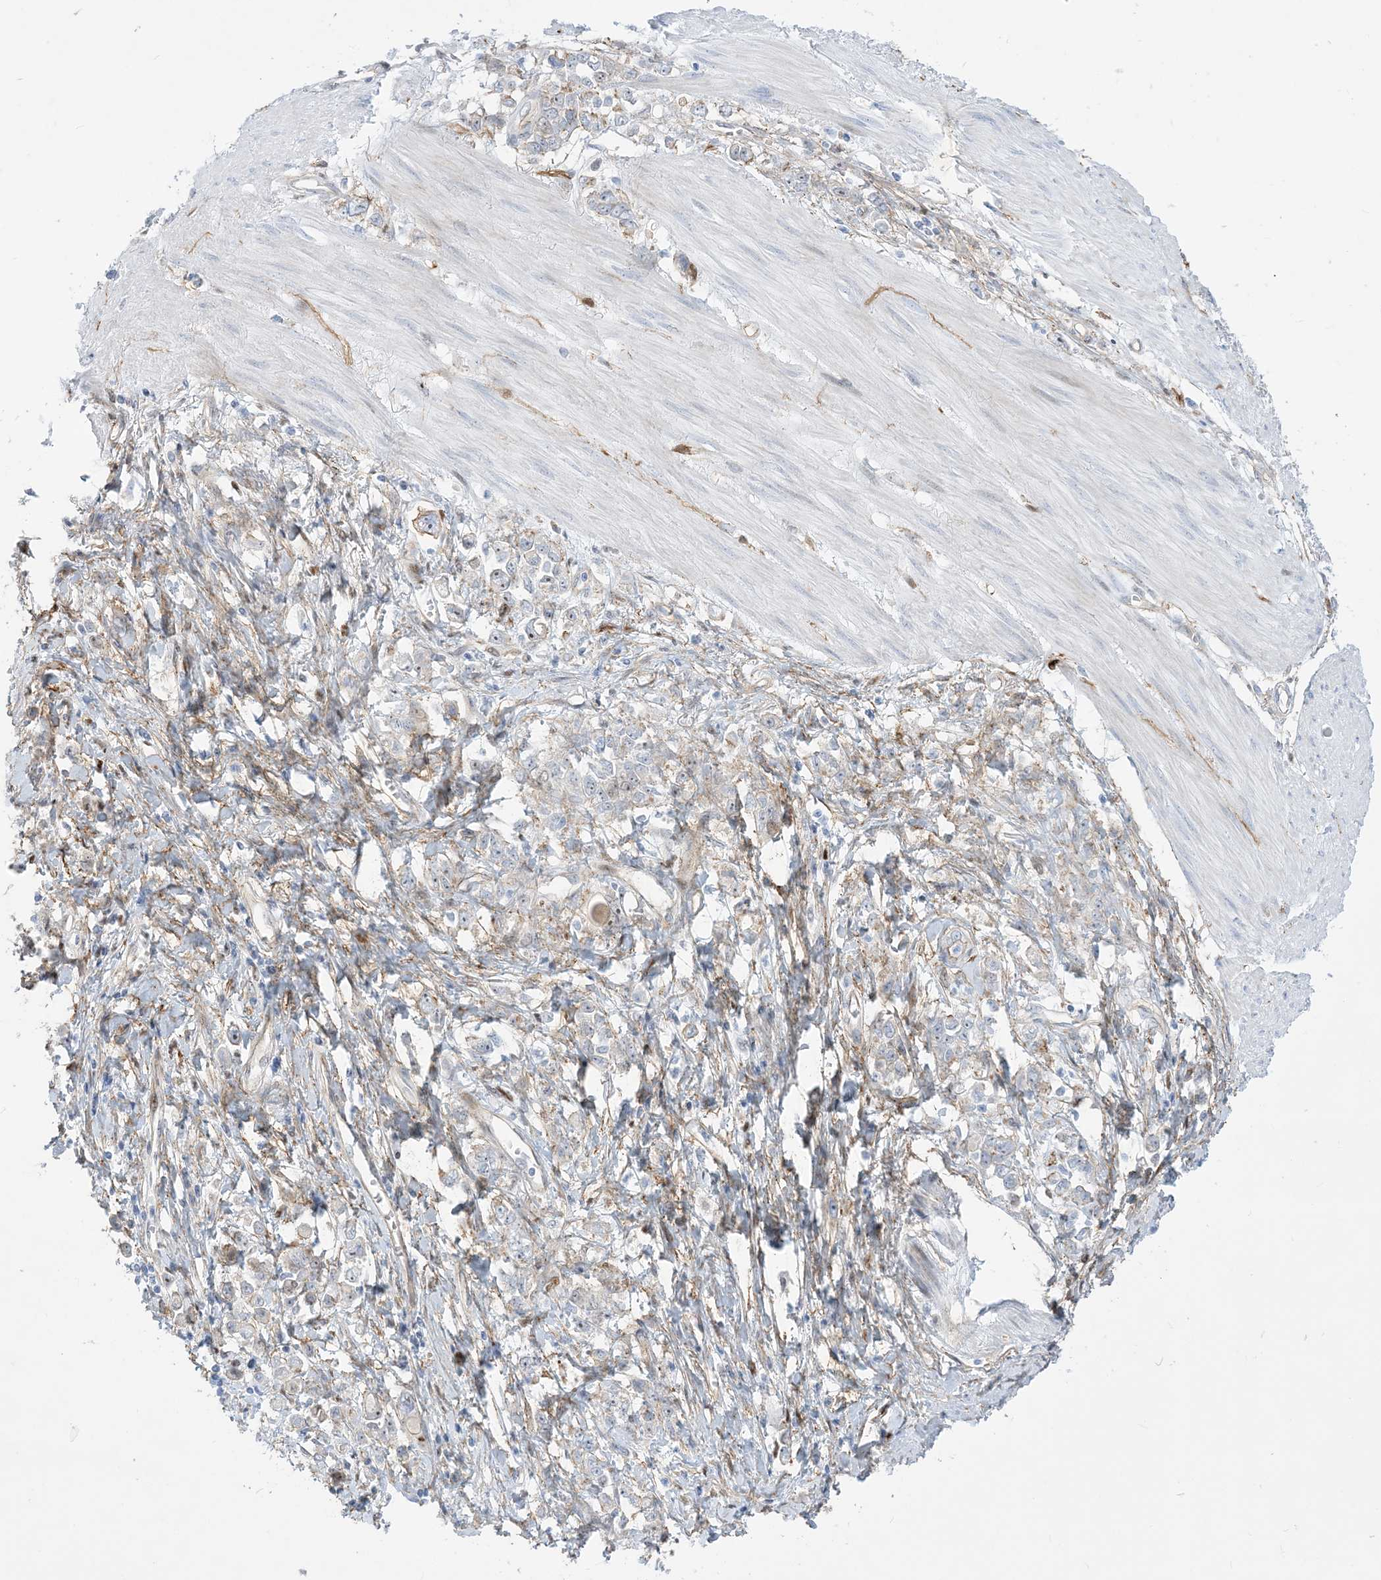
{"staining": {"intensity": "negative", "quantity": "none", "location": "none"}, "tissue": "stomach cancer", "cell_type": "Tumor cells", "image_type": "cancer", "snomed": [{"axis": "morphology", "description": "Adenocarcinoma, NOS"}, {"axis": "topography", "description": "Stomach"}], "caption": "Human stomach cancer (adenocarcinoma) stained for a protein using IHC demonstrates no staining in tumor cells.", "gene": "MARS2", "patient": {"sex": "female", "age": 76}}